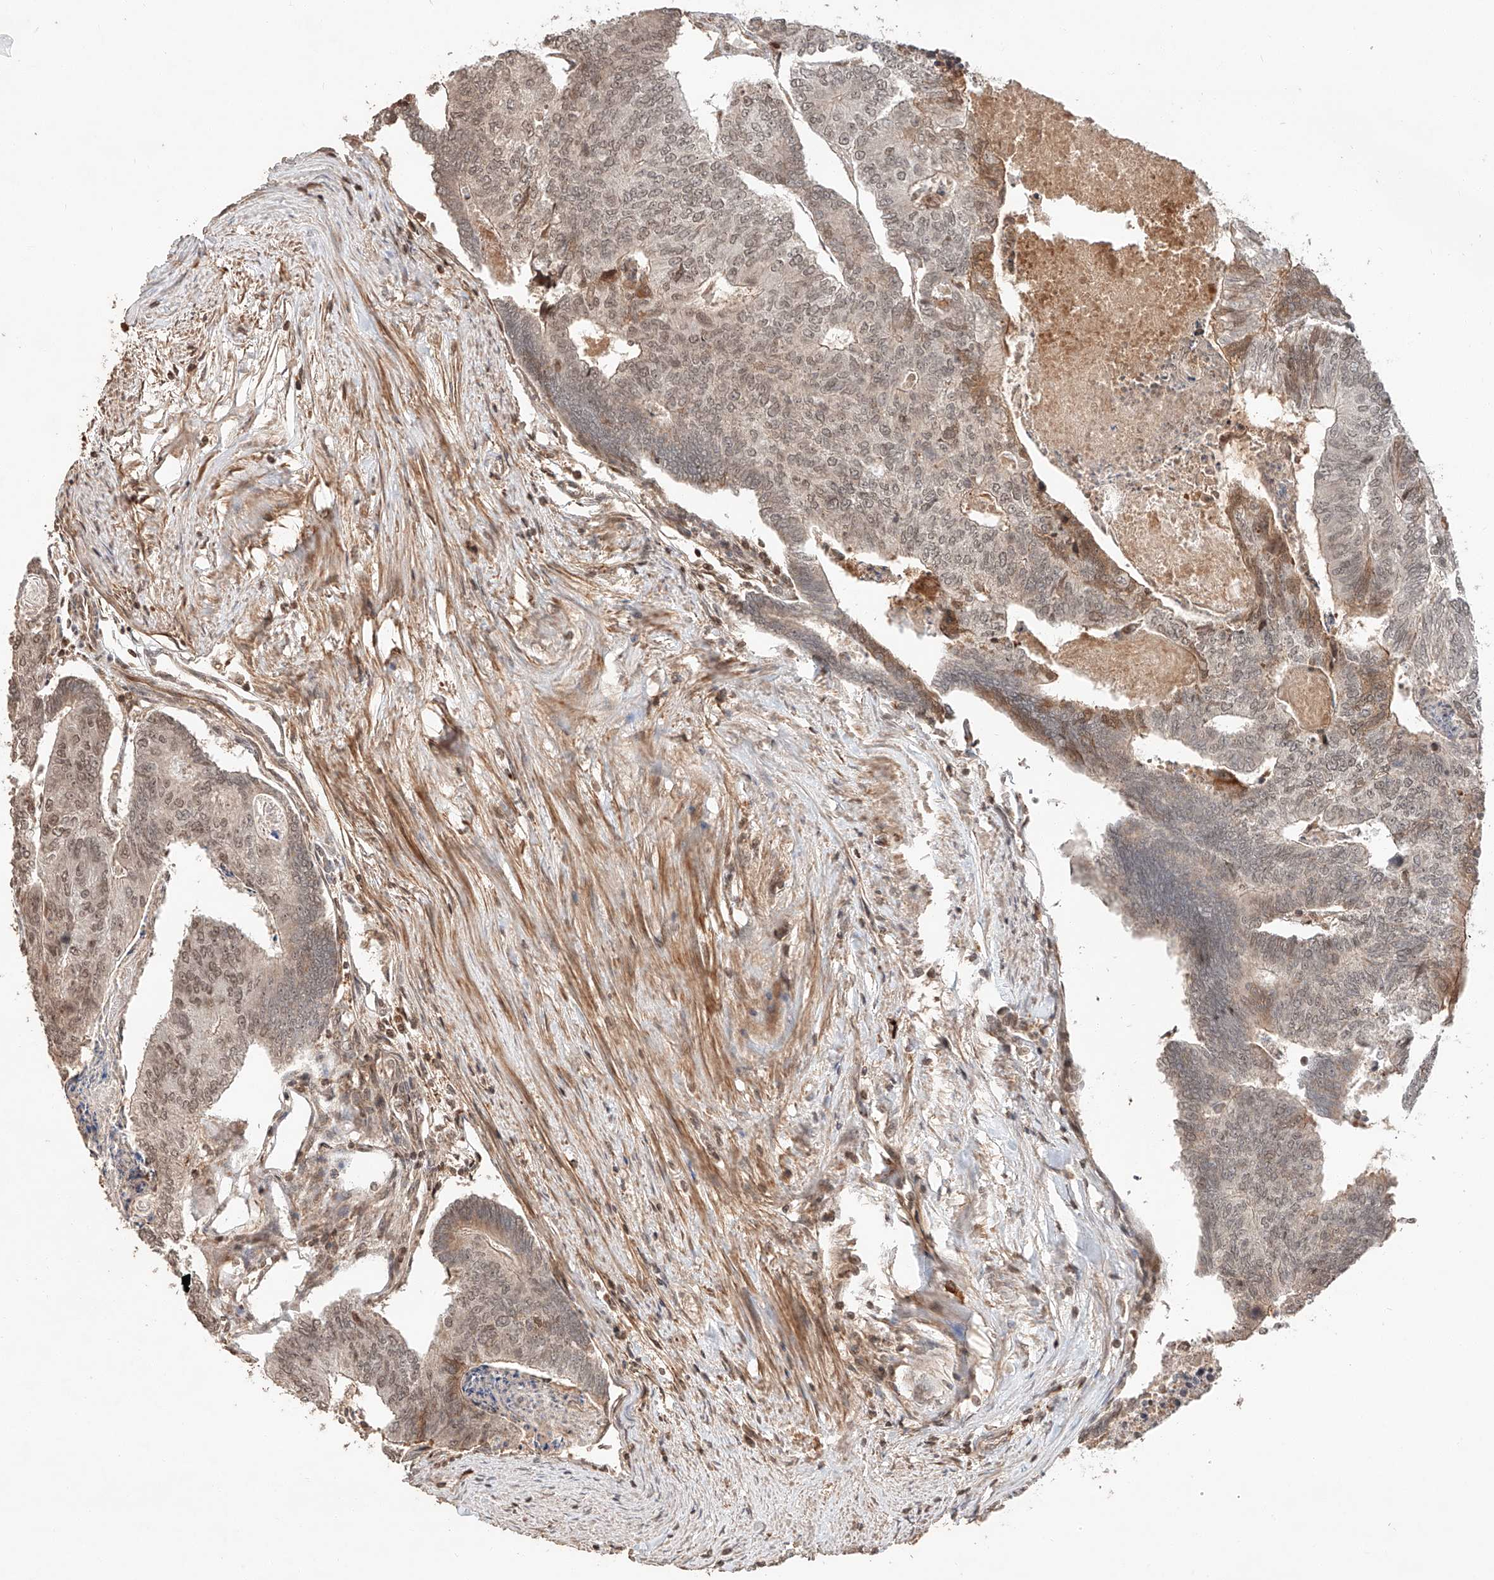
{"staining": {"intensity": "weak", "quantity": ">75%", "location": "nuclear"}, "tissue": "colorectal cancer", "cell_type": "Tumor cells", "image_type": "cancer", "snomed": [{"axis": "morphology", "description": "Adenocarcinoma, NOS"}, {"axis": "topography", "description": "Colon"}], "caption": "The immunohistochemical stain shows weak nuclear positivity in tumor cells of colorectal cancer tissue.", "gene": "ARHGAP33", "patient": {"sex": "female", "age": 67}}